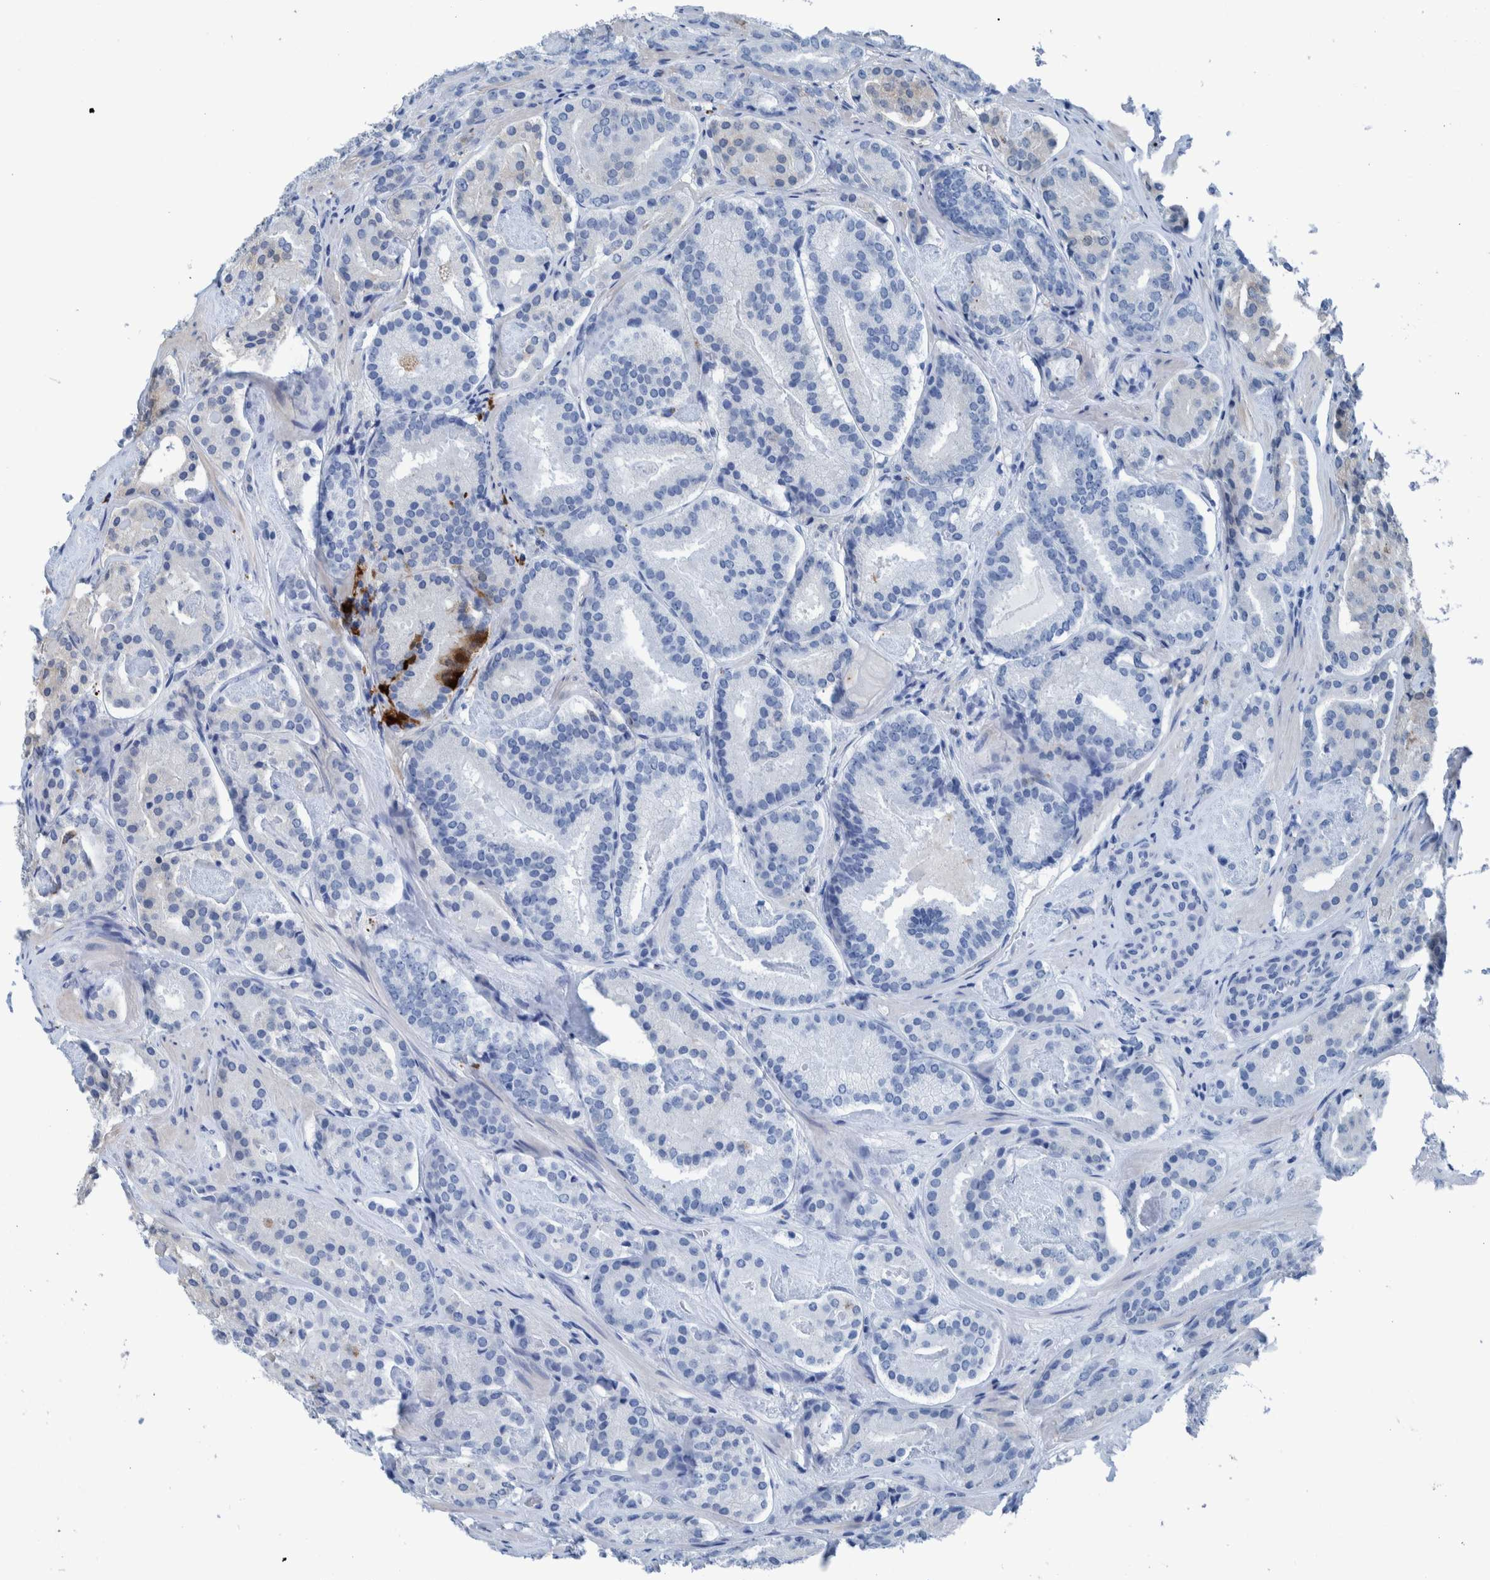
{"staining": {"intensity": "negative", "quantity": "none", "location": "none"}, "tissue": "prostate cancer", "cell_type": "Tumor cells", "image_type": "cancer", "snomed": [{"axis": "morphology", "description": "Adenocarcinoma, Low grade"}, {"axis": "topography", "description": "Prostate"}], "caption": "Tumor cells show no significant expression in prostate cancer.", "gene": "IDO1", "patient": {"sex": "male", "age": 69}}